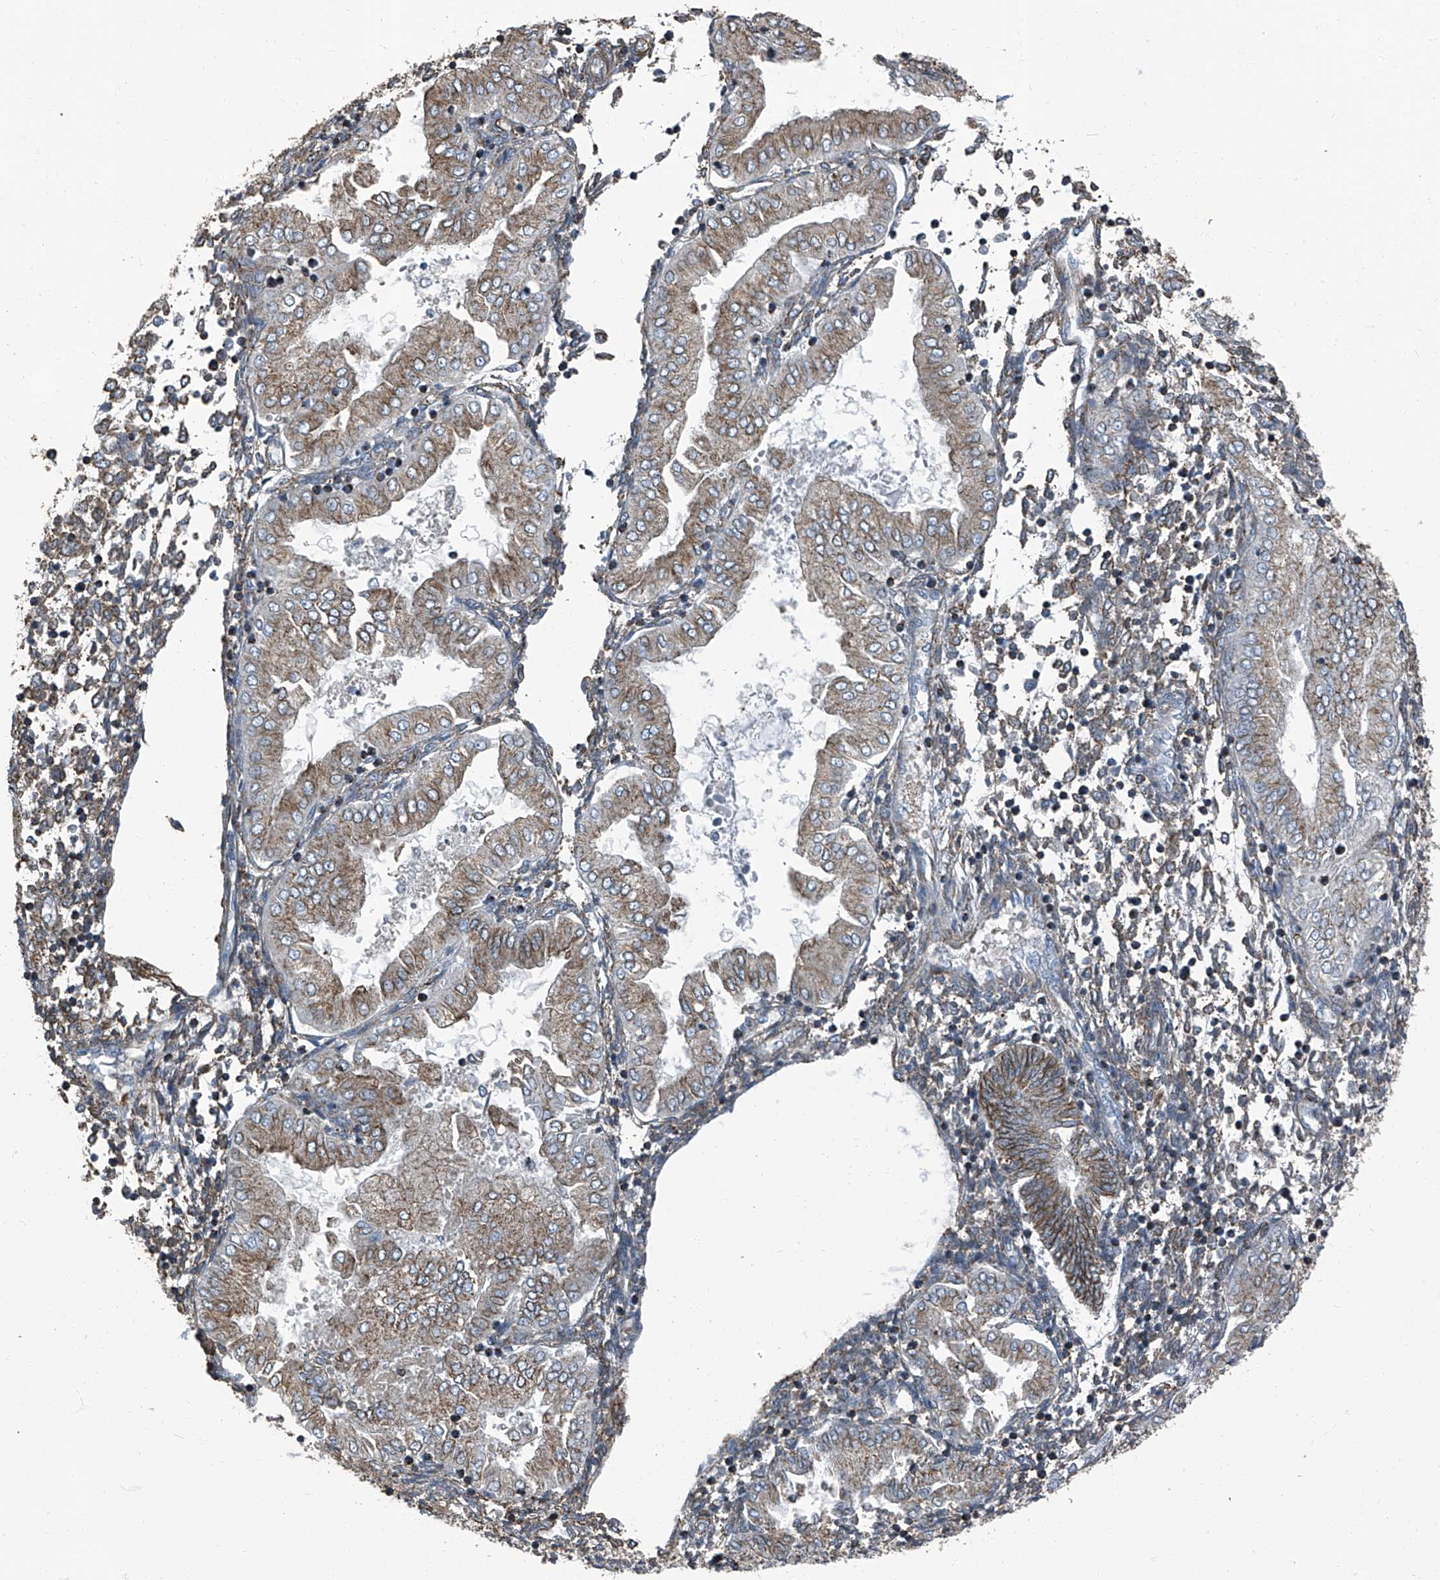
{"staining": {"intensity": "weak", "quantity": "25%-75%", "location": "cytoplasmic/membranous"}, "tissue": "endometrium", "cell_type": "Cells in endometrial stroma", "image_type": "normal", "snomed": [{"axis": "morphology", "description": "Normal tissue, NOS"}, {"axis": "topography", "description": "Endometrium"}], "caption": "A brown stain shows weak cytoplasmic/membranous positivity of a protein in cells in endometrial stroma of unremarkable human endometrium. The staining was performed using DAB to visualize the protein expression in brown, while the nuclei were stained in blue with hematoxylin (Magnification: 20x).", "gene": "SEPTIN7", "patient": {"sex": "female", "age": 53}}